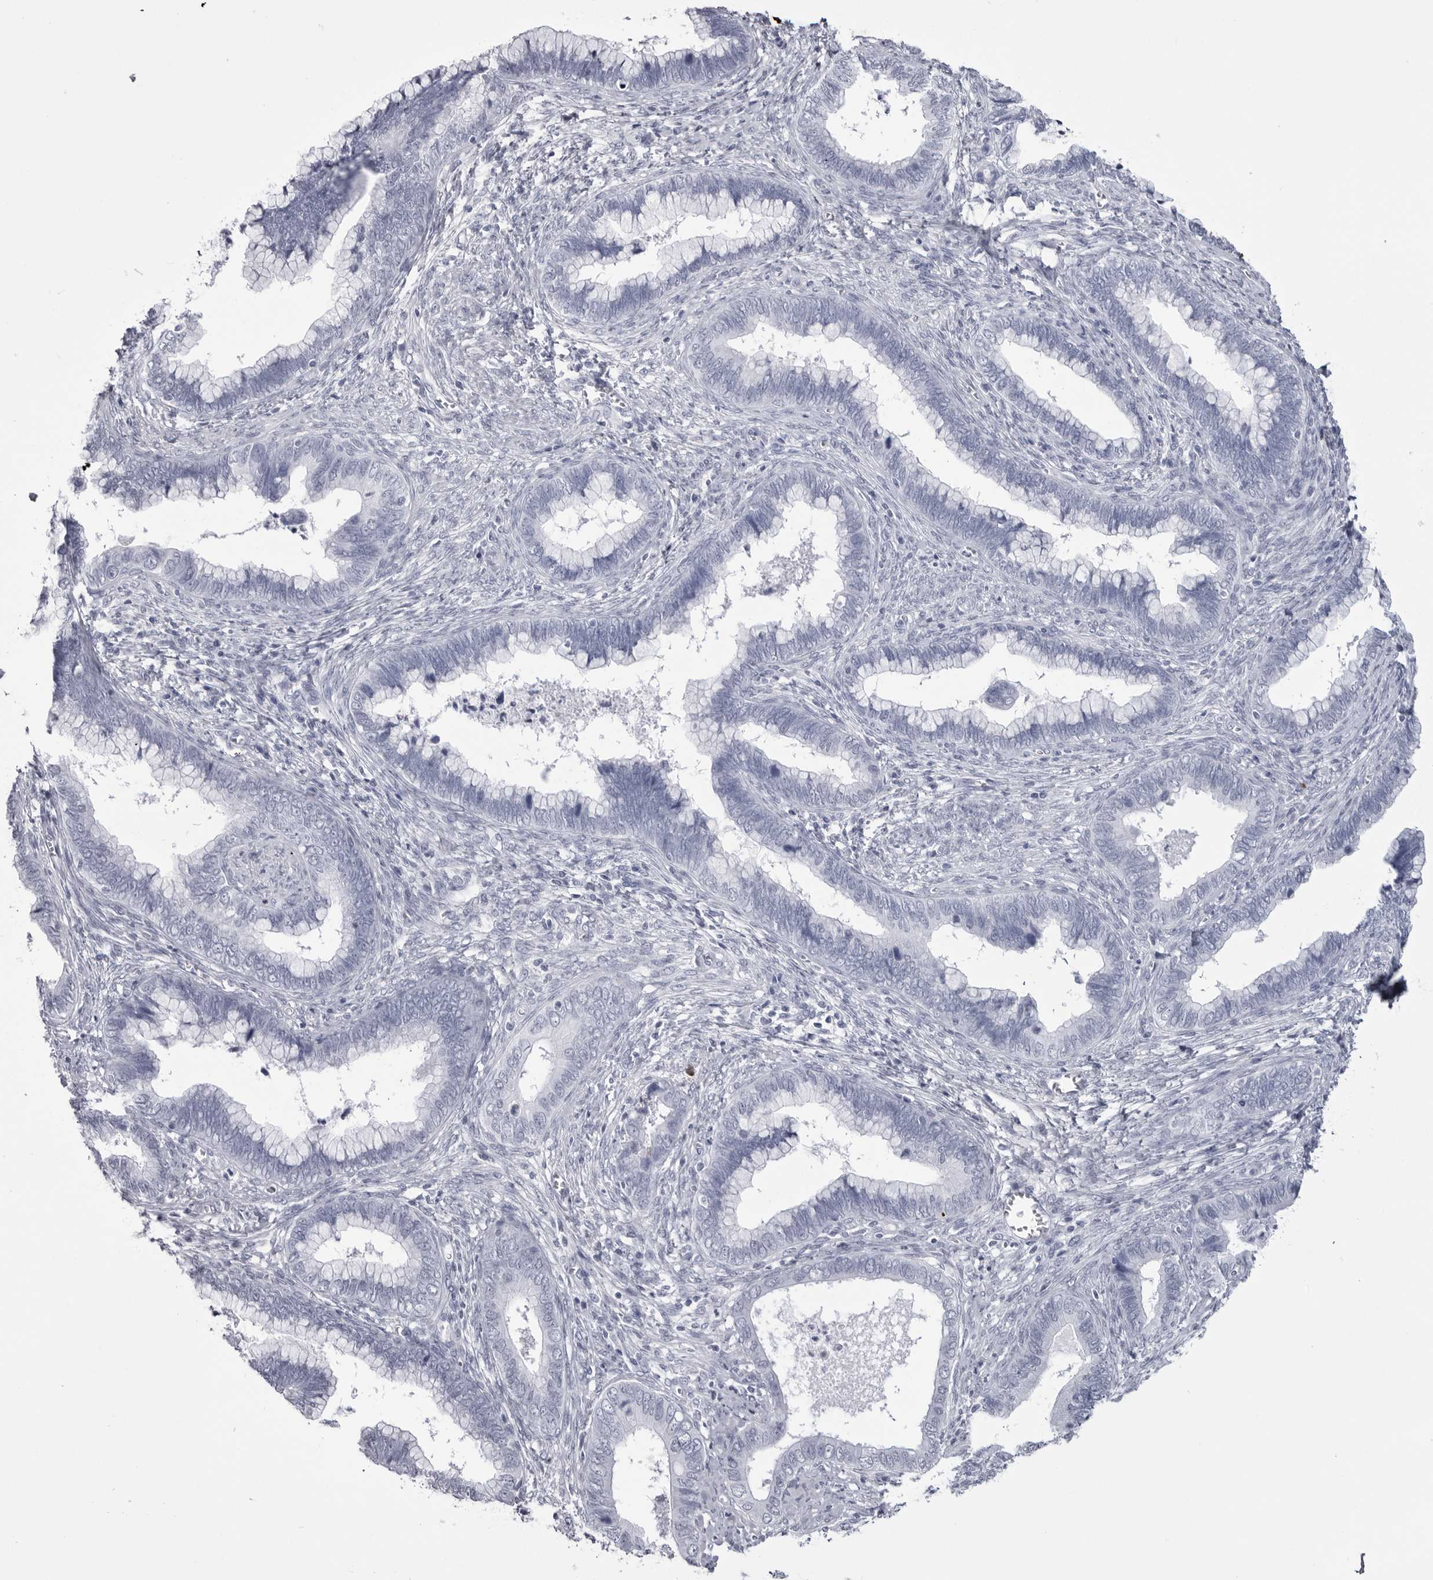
{"staining": {"intensity": "negative", "quantity": "none", "location": "none"}, "tissue": "cervical cancer", "cell_type": "Tumor cells", "image_type": "cancer", "snomed": [{"axis": "morphology", "description": "Adenocarcinoma, NOS"}, {"axis": "topography", "description": "Cervix"}], "caption": "Micrograph shows no significant protein positivity in tumor cells of cervical cancer (adenocarcinoma).", "gene": "COL26A1", "patient": {"sex": "female", "age": 44}}